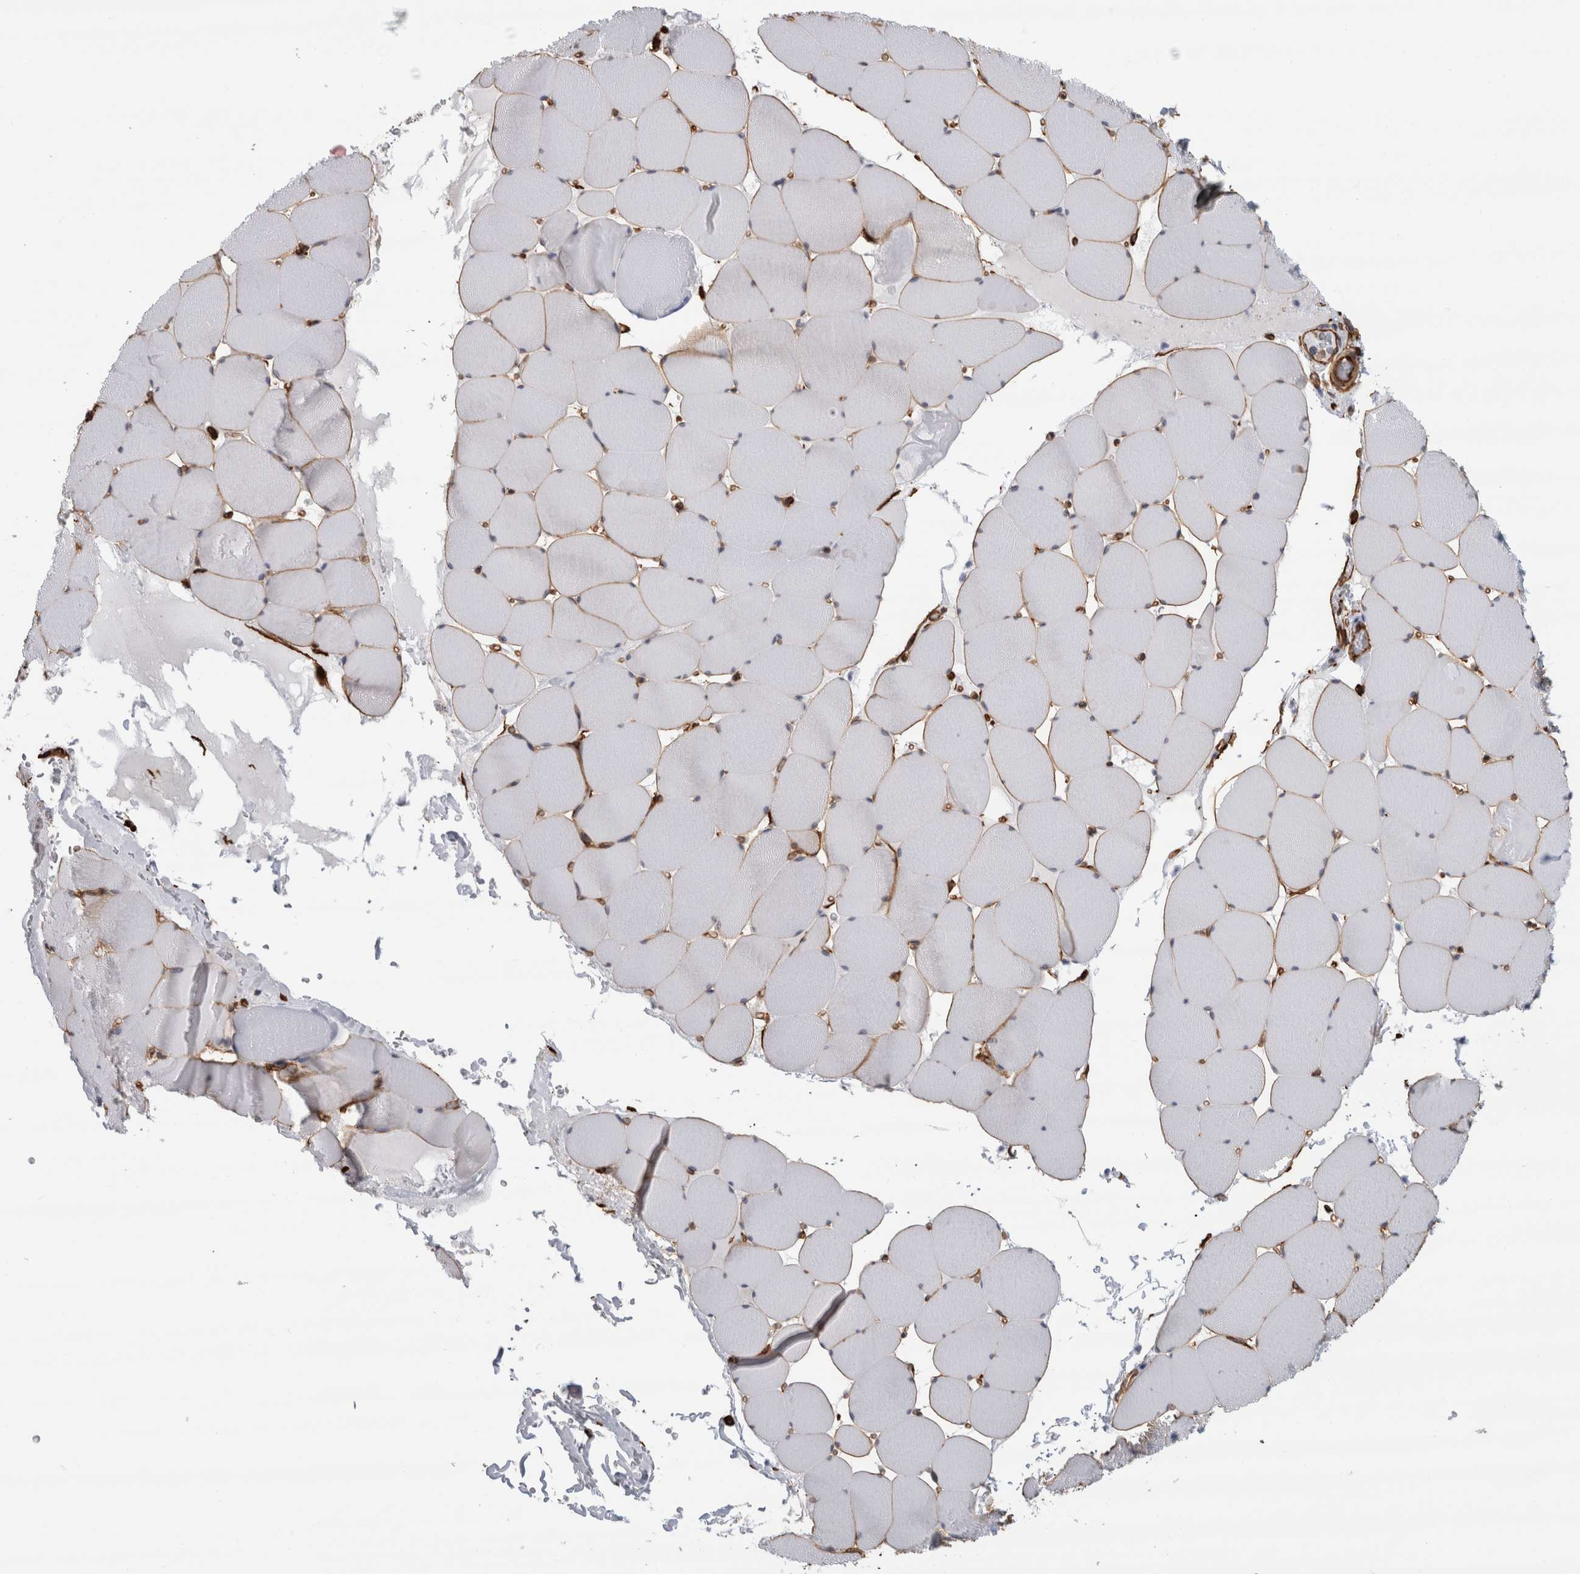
{"staining": {"intensity": "moderate", "quantity": ">75%", "location": "cytoplasmic/membranous"}, "tissue": "skeletal muscle", "cell_type": "Myocytes", "image_type": "normal", "snomed": [{"axis": "morphology", "description": "Normal tissue, NOS"}, {"axis": "topography", "description": "Skeletal muscle"}], "caption": "Myocytes demonstrate moderate cytoplasmic/membranous expression in about >75% of cells in benign skeletal muscle. The staining is performed using DAB brown chromogen to label protein expression. The nuclei are counter-stained blue using hematoxylin.", "gene": "AHNAK", "patient": {"sex": "male", "age": 62}}